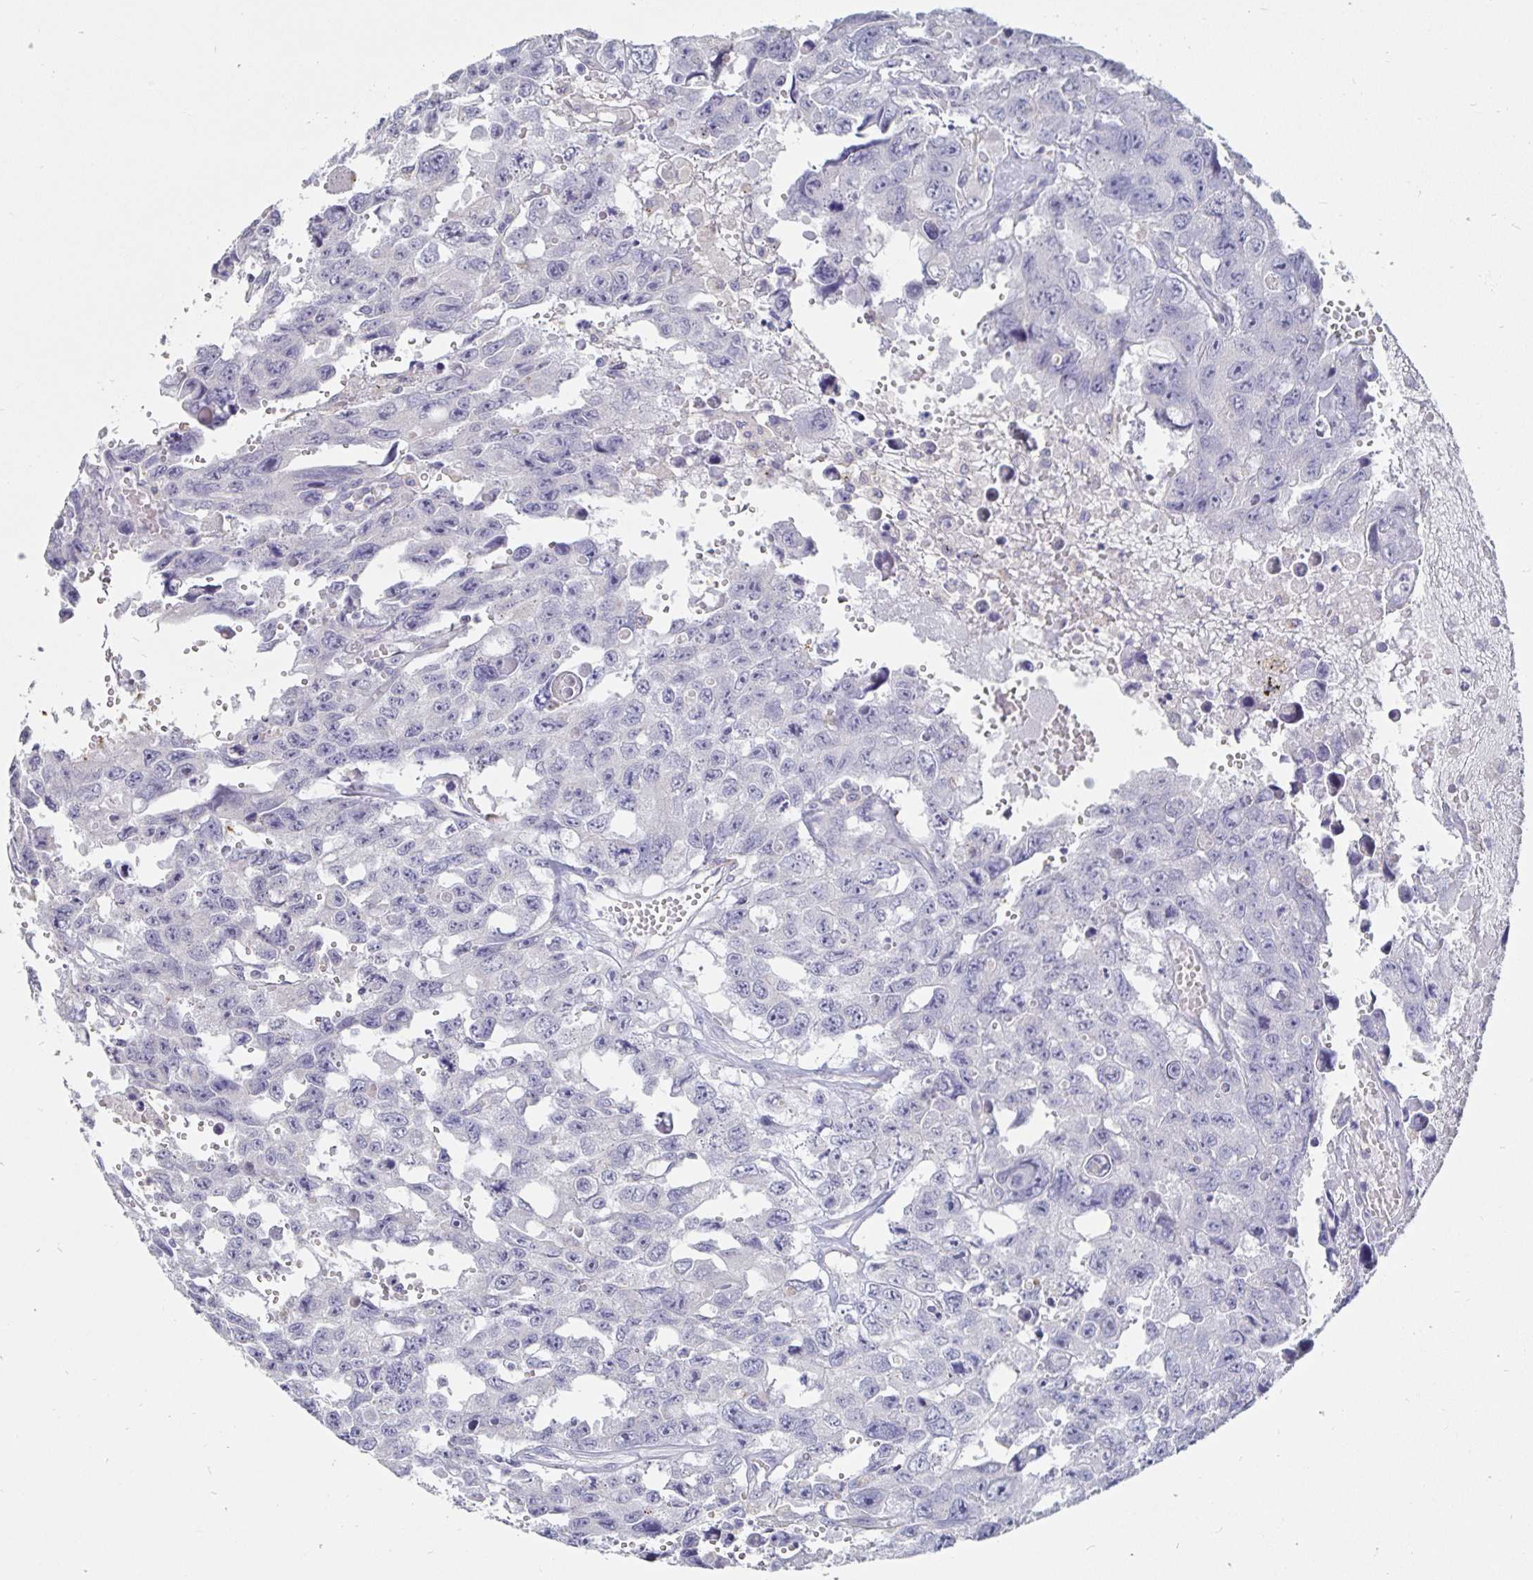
{"staining": {"intensity": "negative", "quantity": "none", "location": "none"}, "tissue": "testis cancer", "cell_type": "Tumor cells", "image_type": "cancer", "snomed": [{"axis": "morphology", "description": "Seminoma, NOS"}, {"axis": "topography", "description": "Testis"}], "caption": "Immunohistochemical staining of human seminoma (testis) displays no significant staining in tumor cells.", "gene": "SPPL3", "patient": {"sex": "male", "age": 26}}